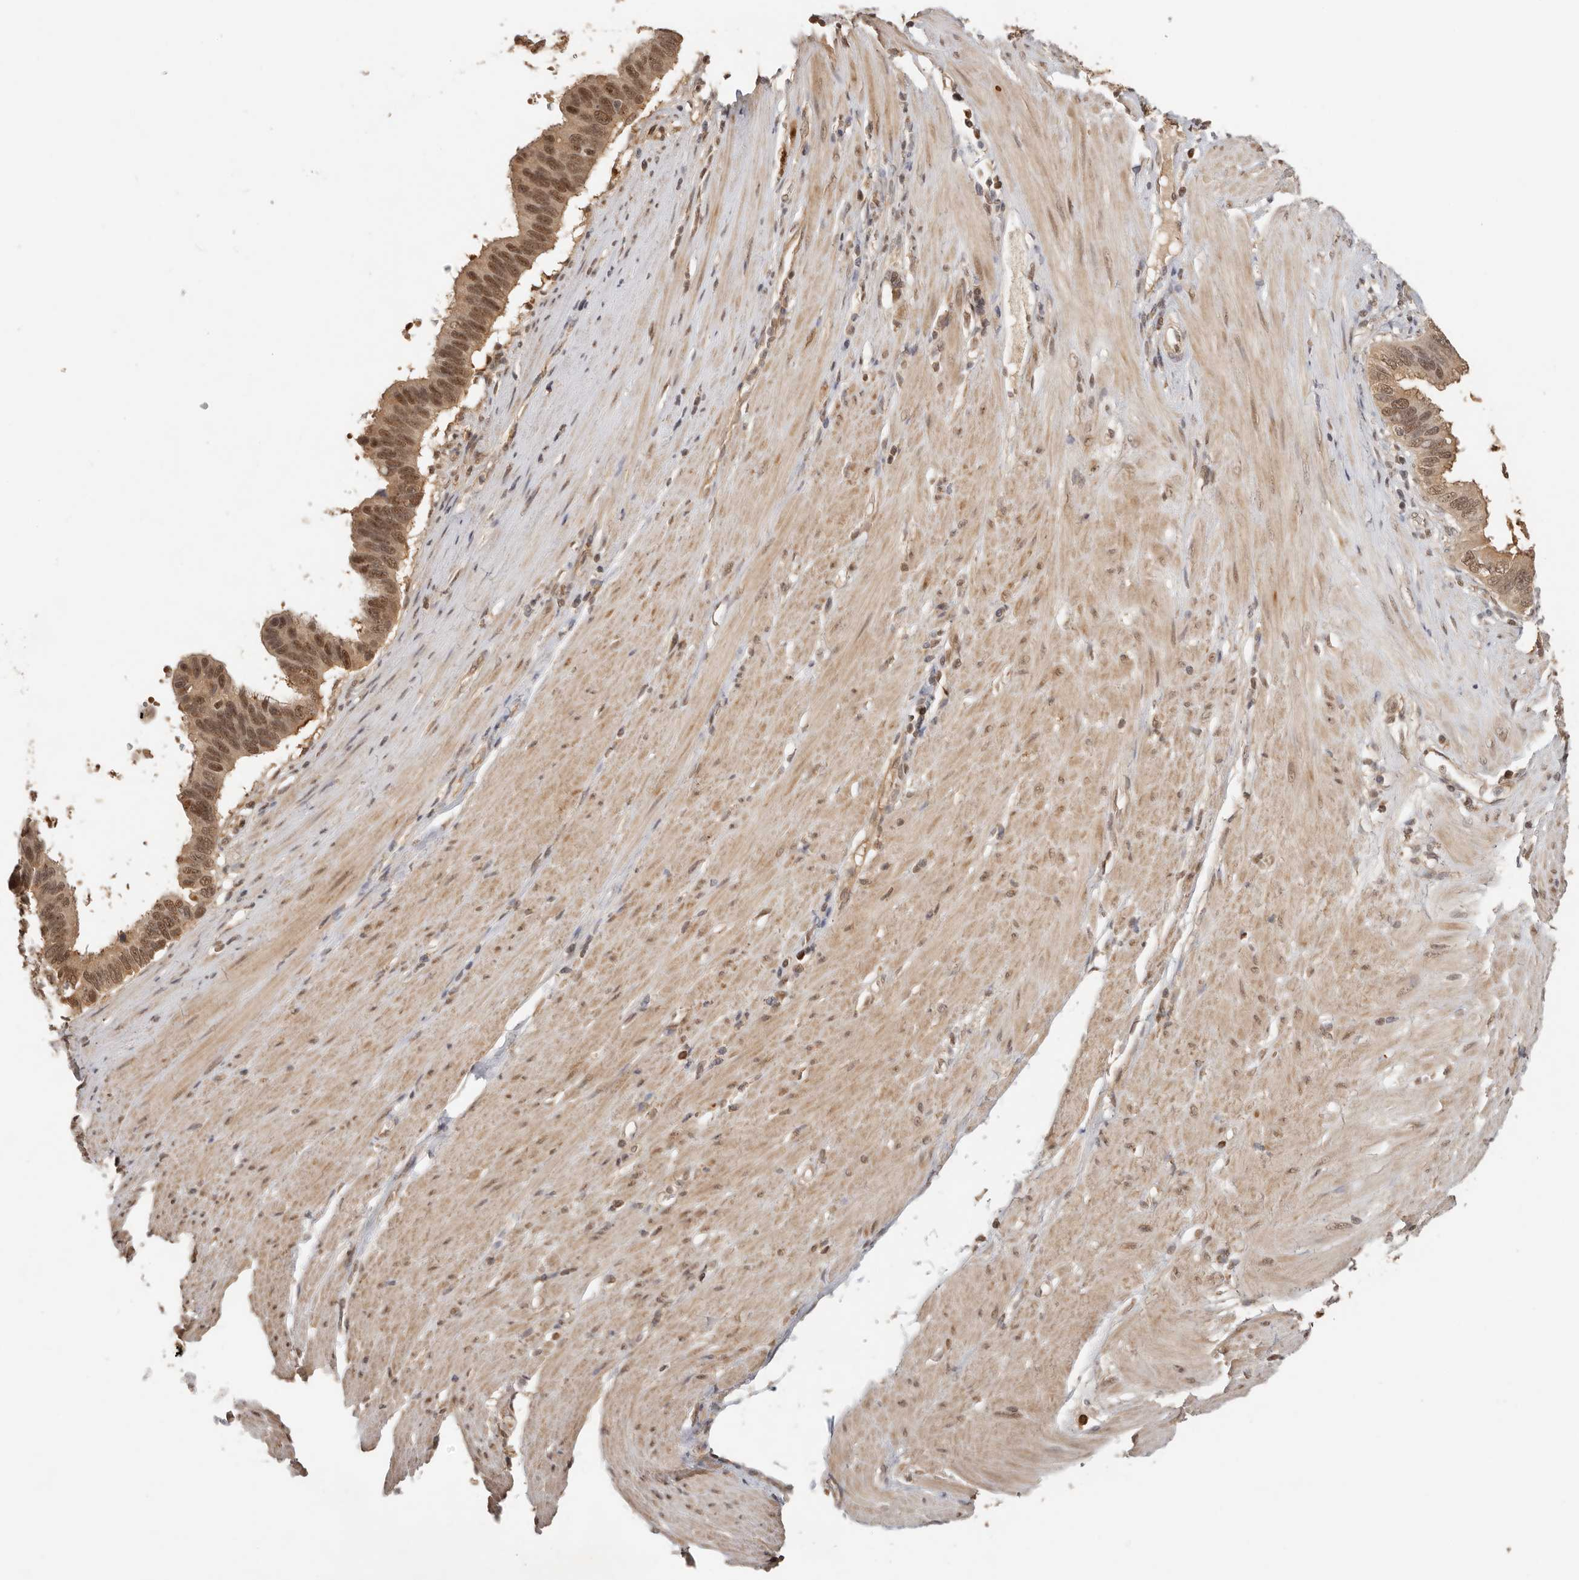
{"staining": {"intensity": "moderate", "quantity": ">75%", "location": "cytoplasmic/membranous,nuclear"}, "tissue": "pancreatic cancer", "cell_type": "Tumor cells", "image_type": "cancer", "snomed": [{"axis": "morphology", "description": "Adenocarcinoma, NOS"}, {"axis": "topography", "description": "Pancreas"}], "caption": "High-power microscopy captured an immunohistochemistry (IHC) micrograph of pancreatic adenocarcinoma, revealing moderate cytoplasmic/membranous and nuclear positivity in about >75% of tumor cells.", "gene": "PSMA5", "patient": {"sex": "female", "age": 56}}